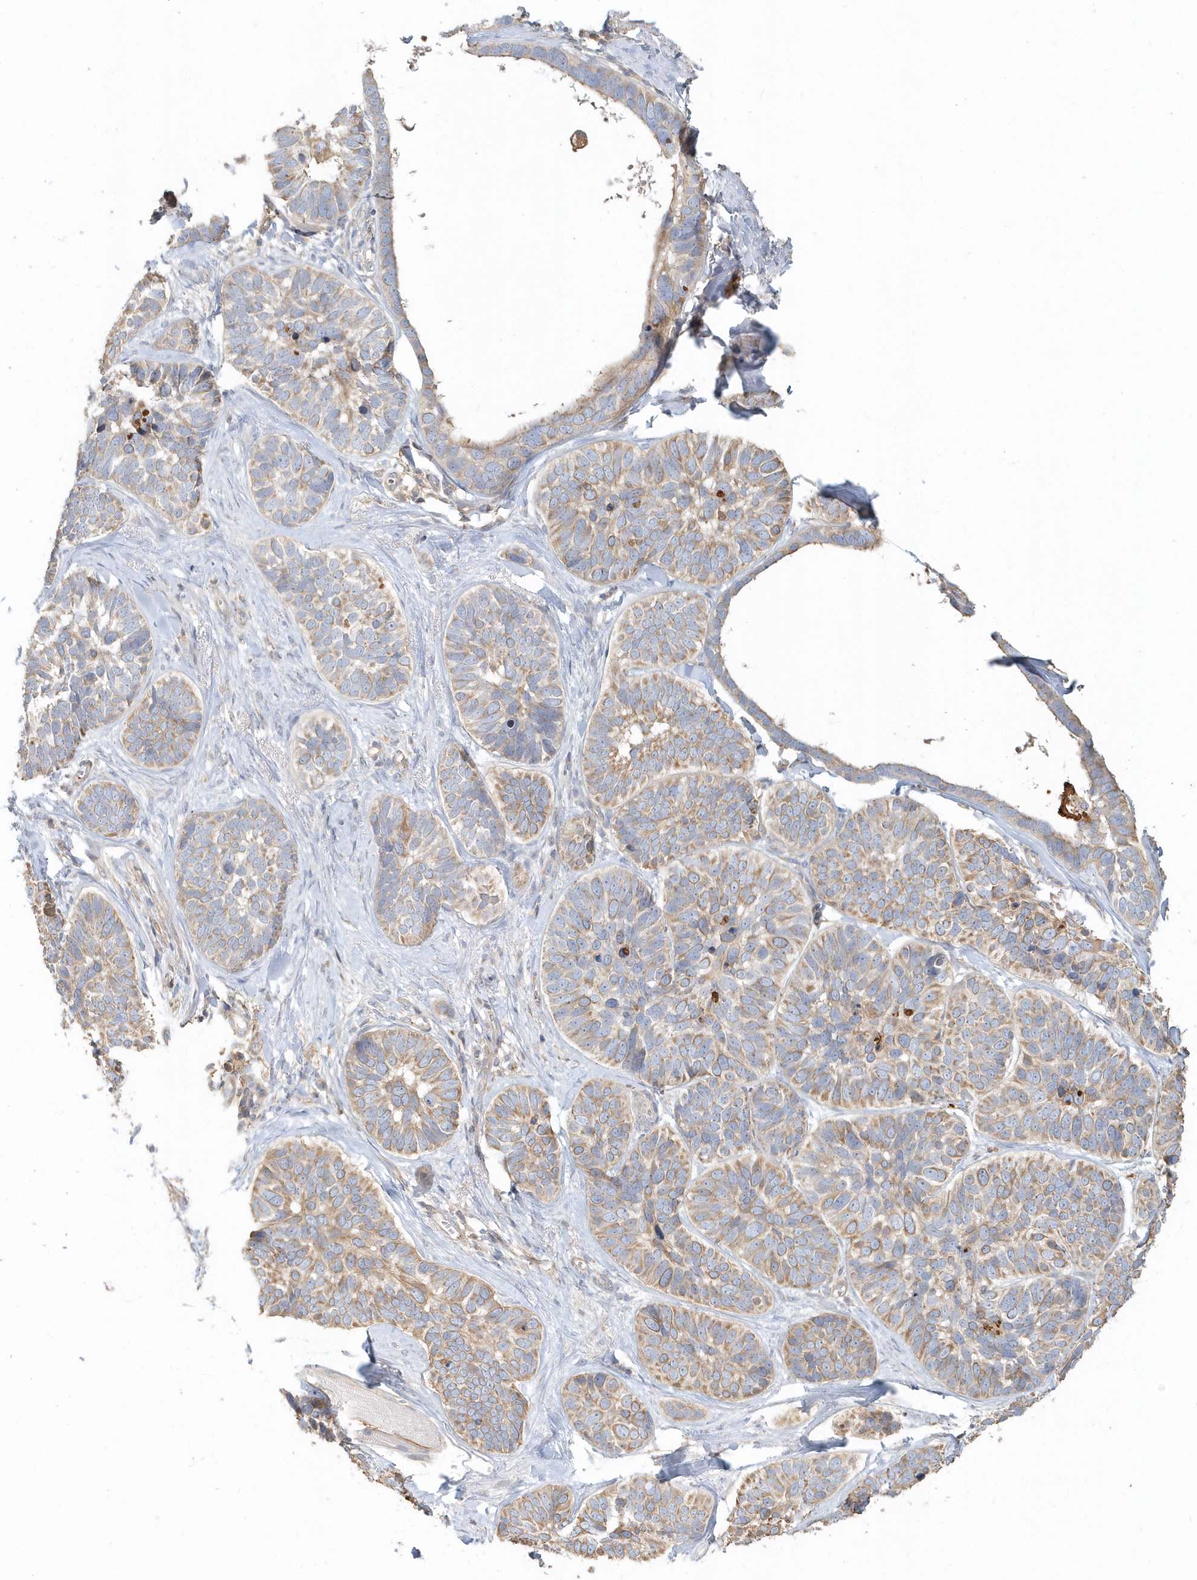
{"staining": {"intensity": "weak", "quantity": "25%-75%", "location": "cytoplasmic/membranous"}, "tissue": "skin cancer", "cell_type": "Tumor cells", "image_type": "cancer", "snomed": [{"axis": "morphology", "description": "Basal cell carcinoma"}, {"axis": "topography", "description": "Skin"}], "caption": "Immunohistochemical staining of human skin cancer (basal cell carcinoma) shows low levels of weak cytoplasmic/membranous protein positivity in about 25%-75% of tumor cells.", "gene": "MMRN1", "patient": {"sex": "male", "age": 62}}